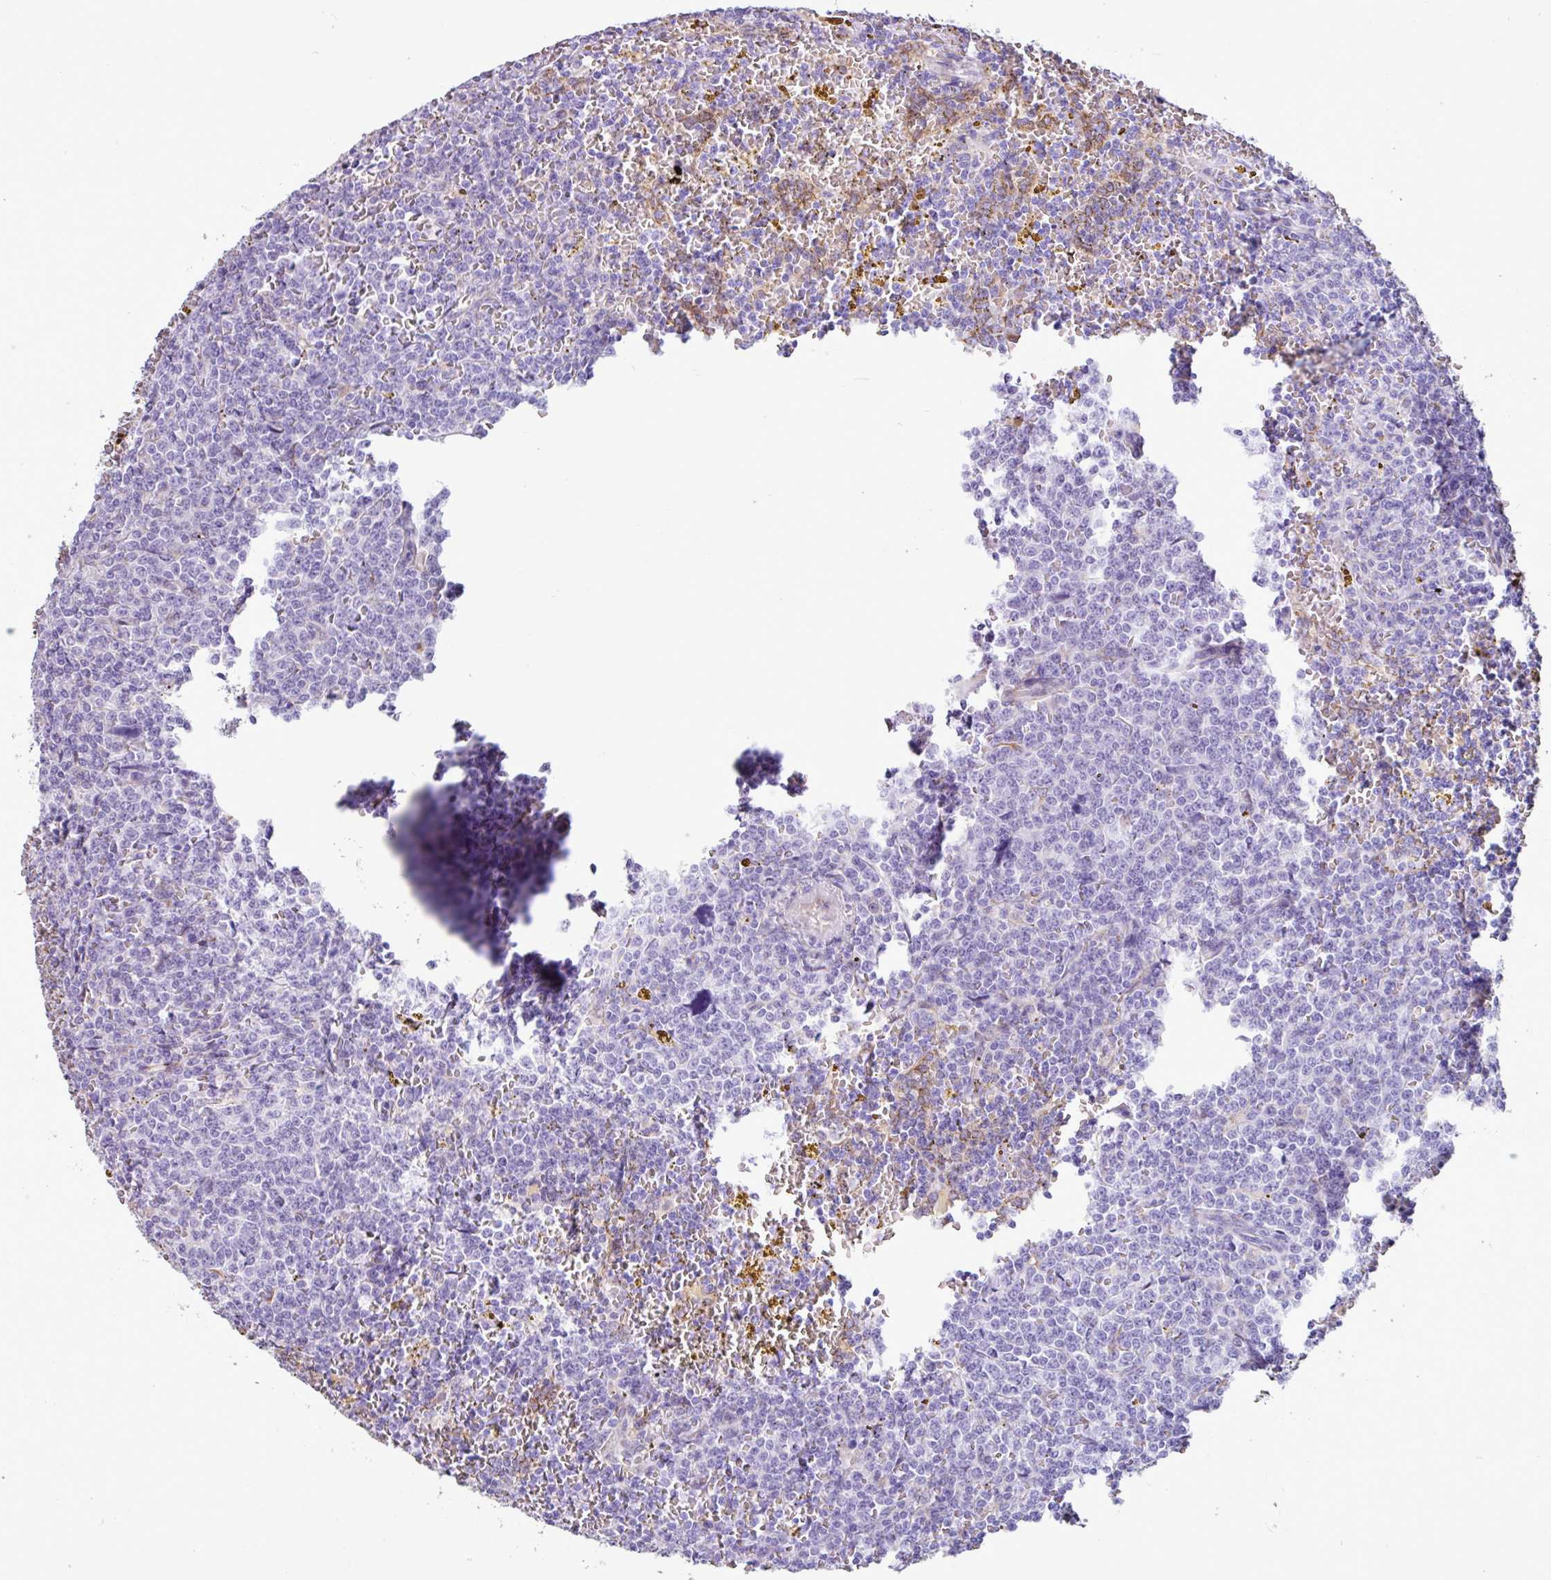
{"staining": {"intensity": "negative", "quantity": "none", "location": "none"}, "tissue": "lymphoma", "cell_type": "Tumor cells", "image_type": "cancer", "snomed": [{"axis": "morphology", "description": "Malignant lymphoma, non-Hodgkin's type, Low grade"}, {"axis": "topography", "description": "Spleen"}, {"axis": "topography", "description": "Lymph node"}], "caption": "This histopathology image is of lymphoma stained with immunohistochemistry (IHC) to label a protein in brown with the nuclei are counter-stained blue. There is no positivity in tumor cells.", "gene": "PPP1R35", "patient": {"sex": "female", "age": 66}}